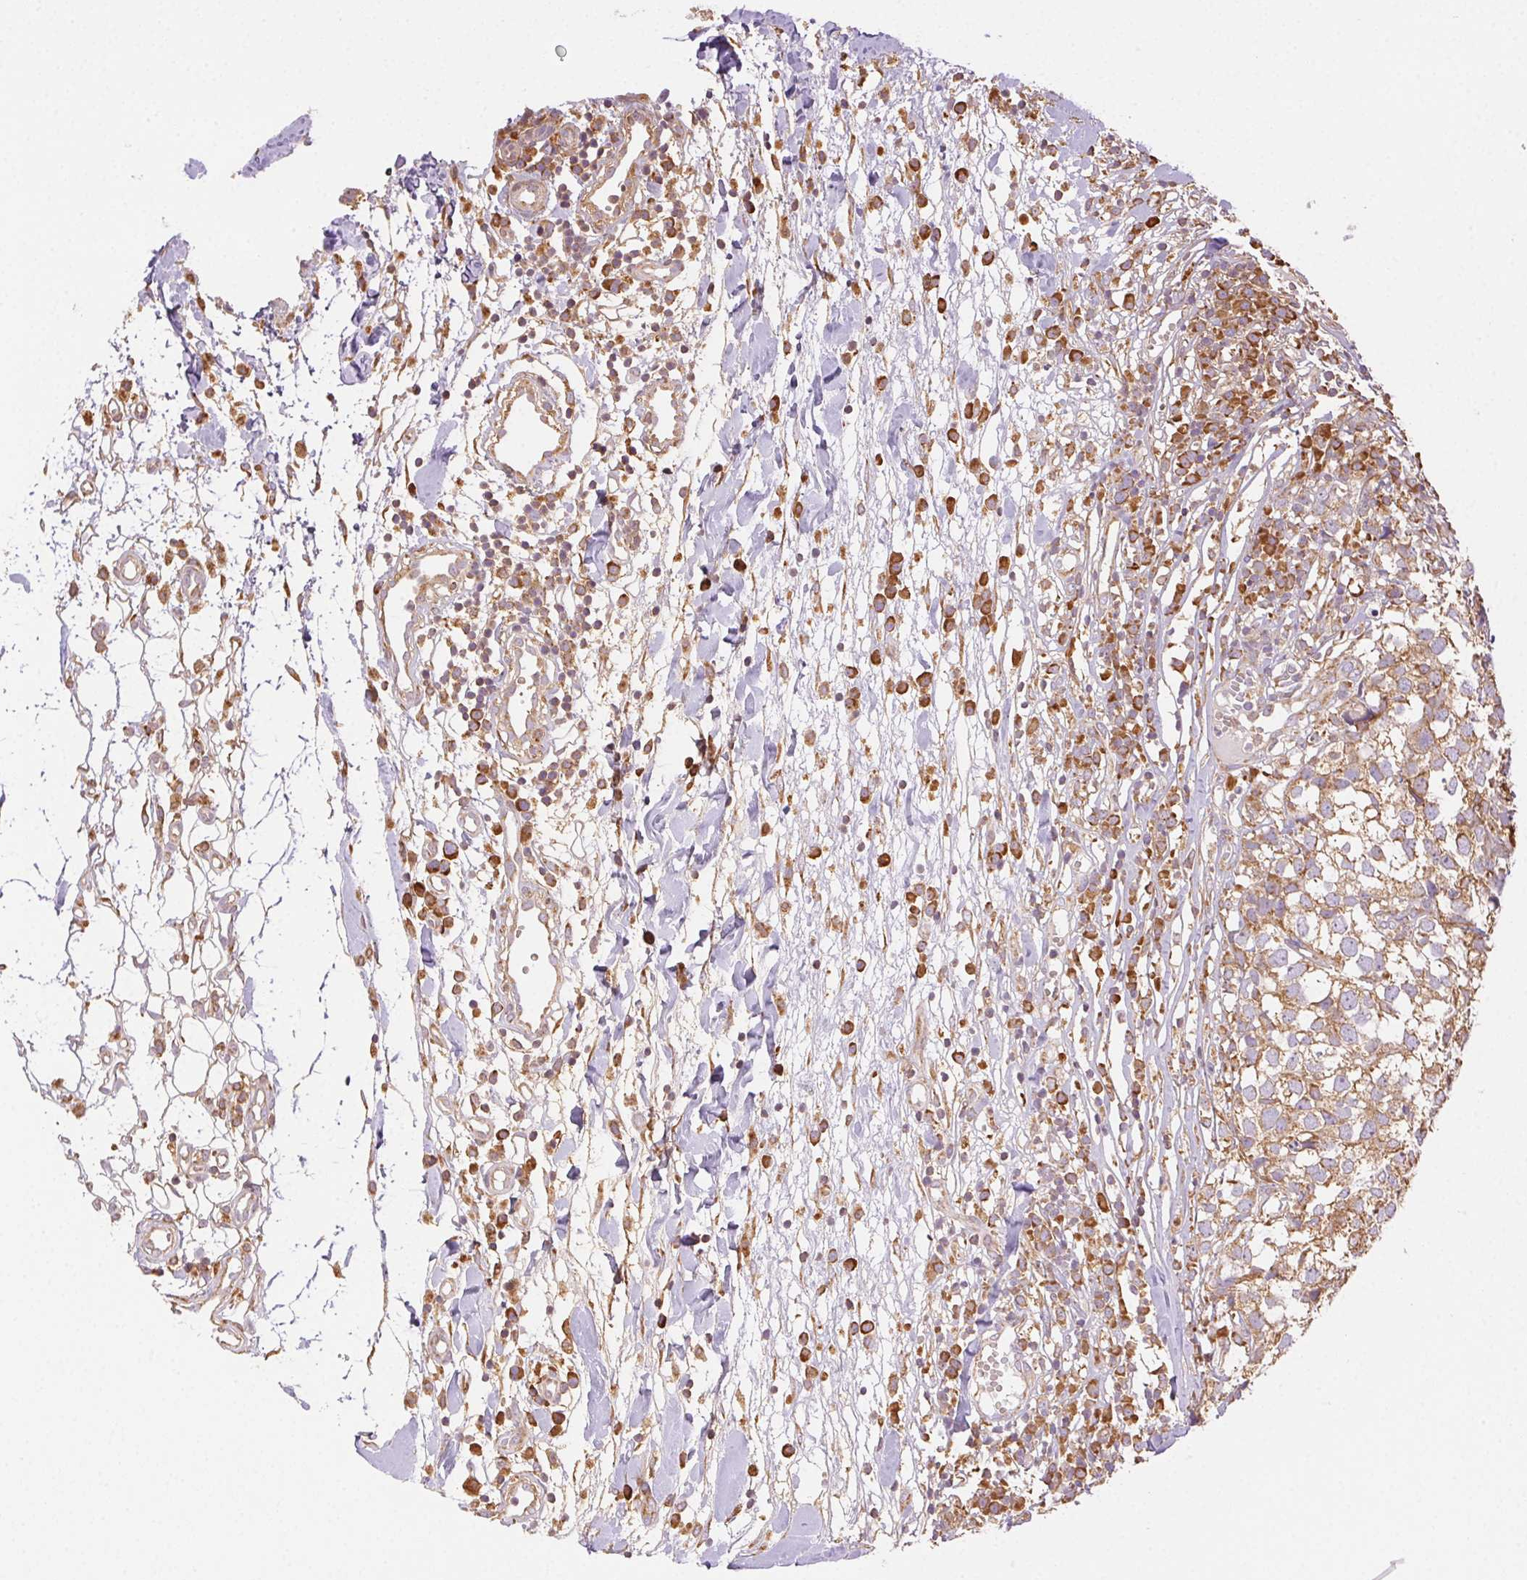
{"staining": {"intensity": "moderate", "quantity": ">75%", "location": "cytoplasmic/membranous"}, "tissue": "breast cancer", "cell_type": "Tumor cells", "image_type": "cancer", "snomed": [{"axis": "morphology", "description": "Duct carcinoma"}, {"axis": "topography", "description": "Breast"}], "caption": "The immunohistochemical stain shows moderate cytoplasmic/membranous staining in tumor cells of breast intraductal carcinoma tissue.", "gene": "ENTREP1", "patient": {"sex": "female", "age": 30}}